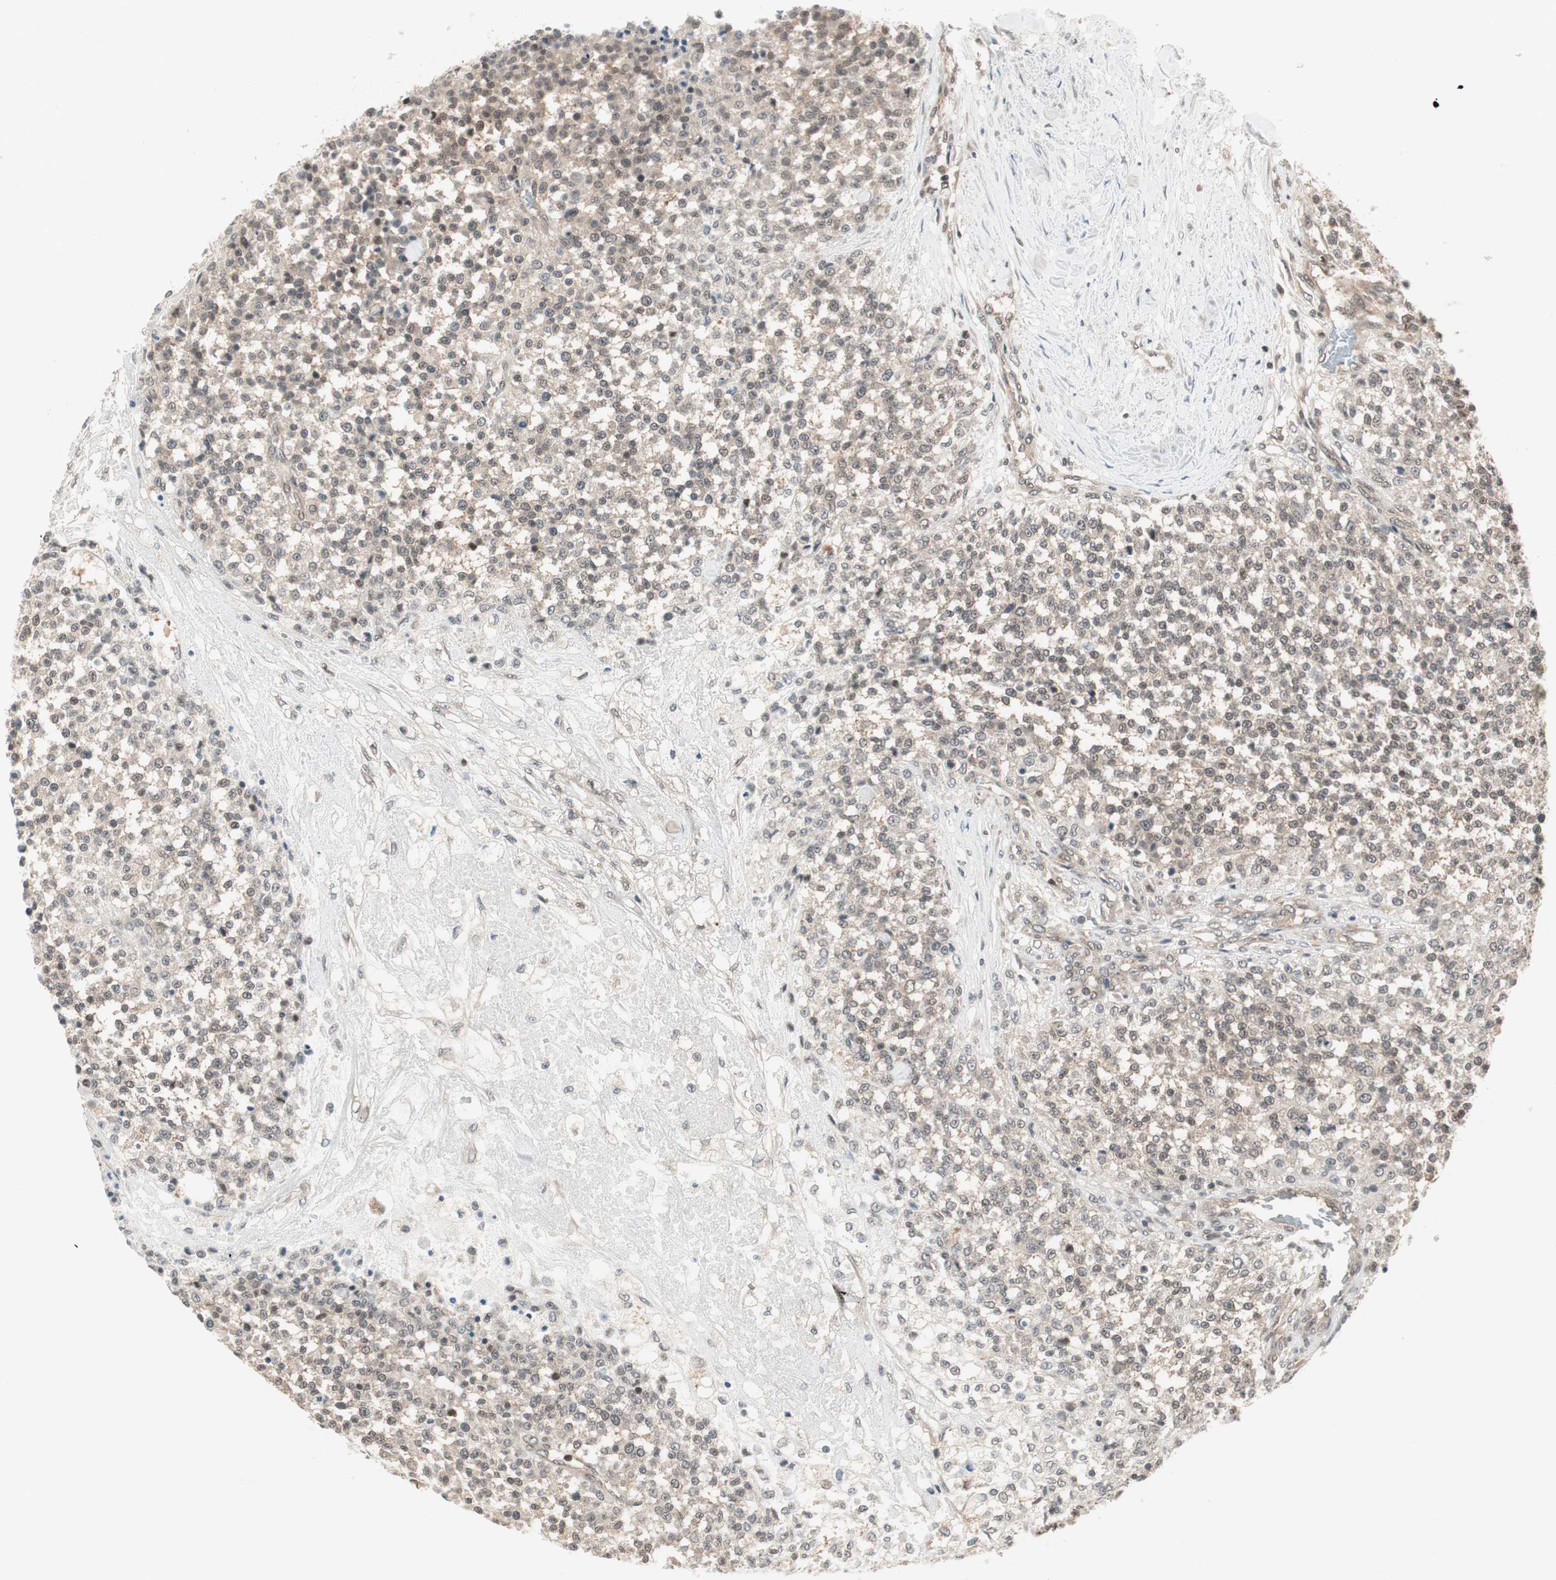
{"staining": {"intensity": "weak", "quantity": "25%-75%", "location": "cytoplasmic/membranous"}, "tissue": "testis cancer", "cell_type": "Tumor cells", "image_type": "cancer", "snomed": [{"axis": "morphology", "description": "Seminoma, NOS"}, {"axis": "topography", "description": "Testis"}], "caption": "Seminoma (testis) stained with a protein marker displays weak staining in tumor cells.", "gene": "UBE2I", "patient": {"sex": "male", "age": 59}}